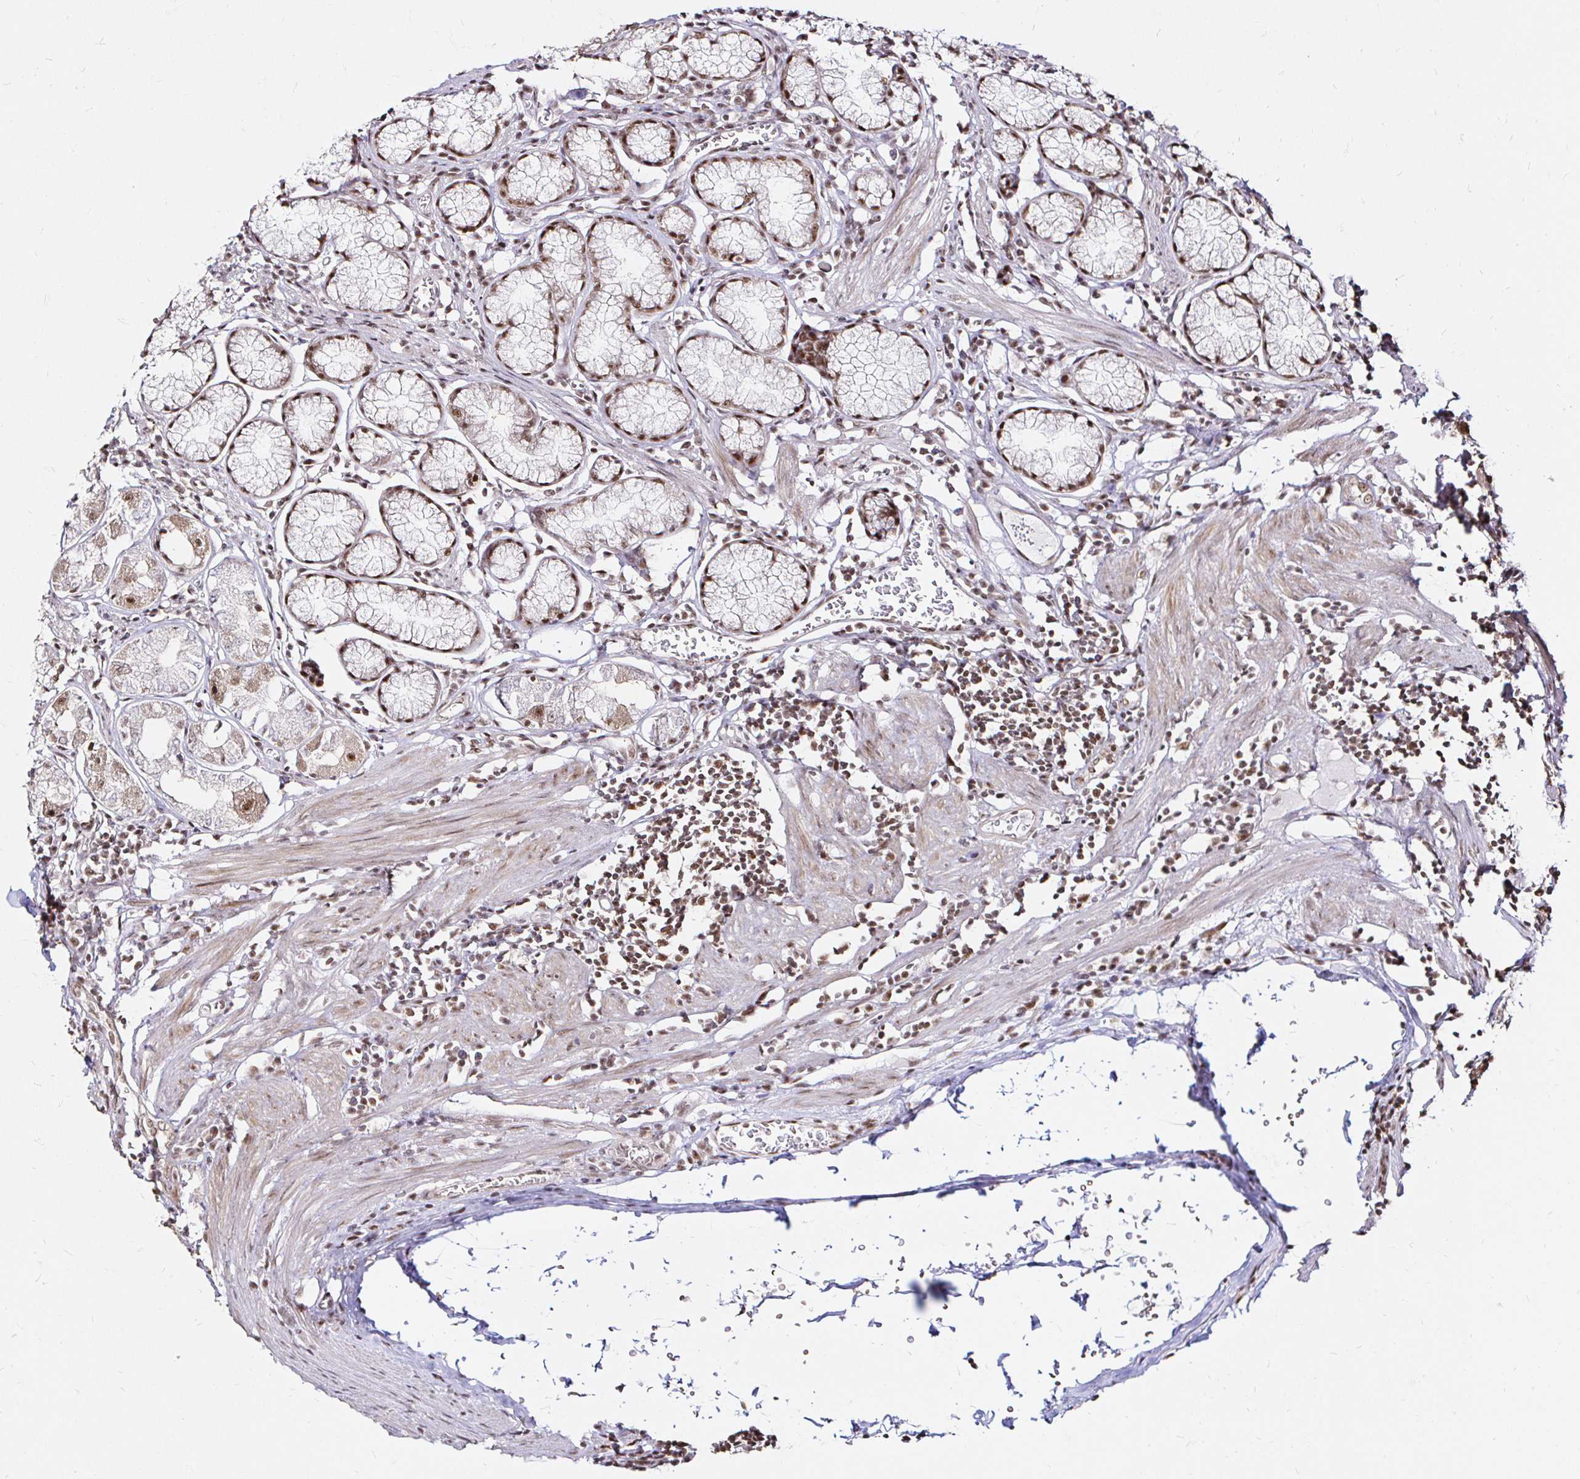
{"staining": {"intensity": "moderate", "quantity": ">75%", "location": "nuclear"}, "tissue": "stomach", "cell_type": "Glandular cells", "image_type": "normal", "snomed": [{"axis": "morphology", "description": "Normal tissue, NOS"}, {"axis": "topography", "description": "Stomach"}], "caption": "Stomach stained for a protein demonstrates moderate nuclear positivity in glandular cells. (Stains: DAB (3,3'-diaminobenzidine) in brown, nuclei in blue, Microscopy: brightfield microscopy at high magnification).", "gene": "SNRPC", "patient": {"sex": "male", "age": 55}}